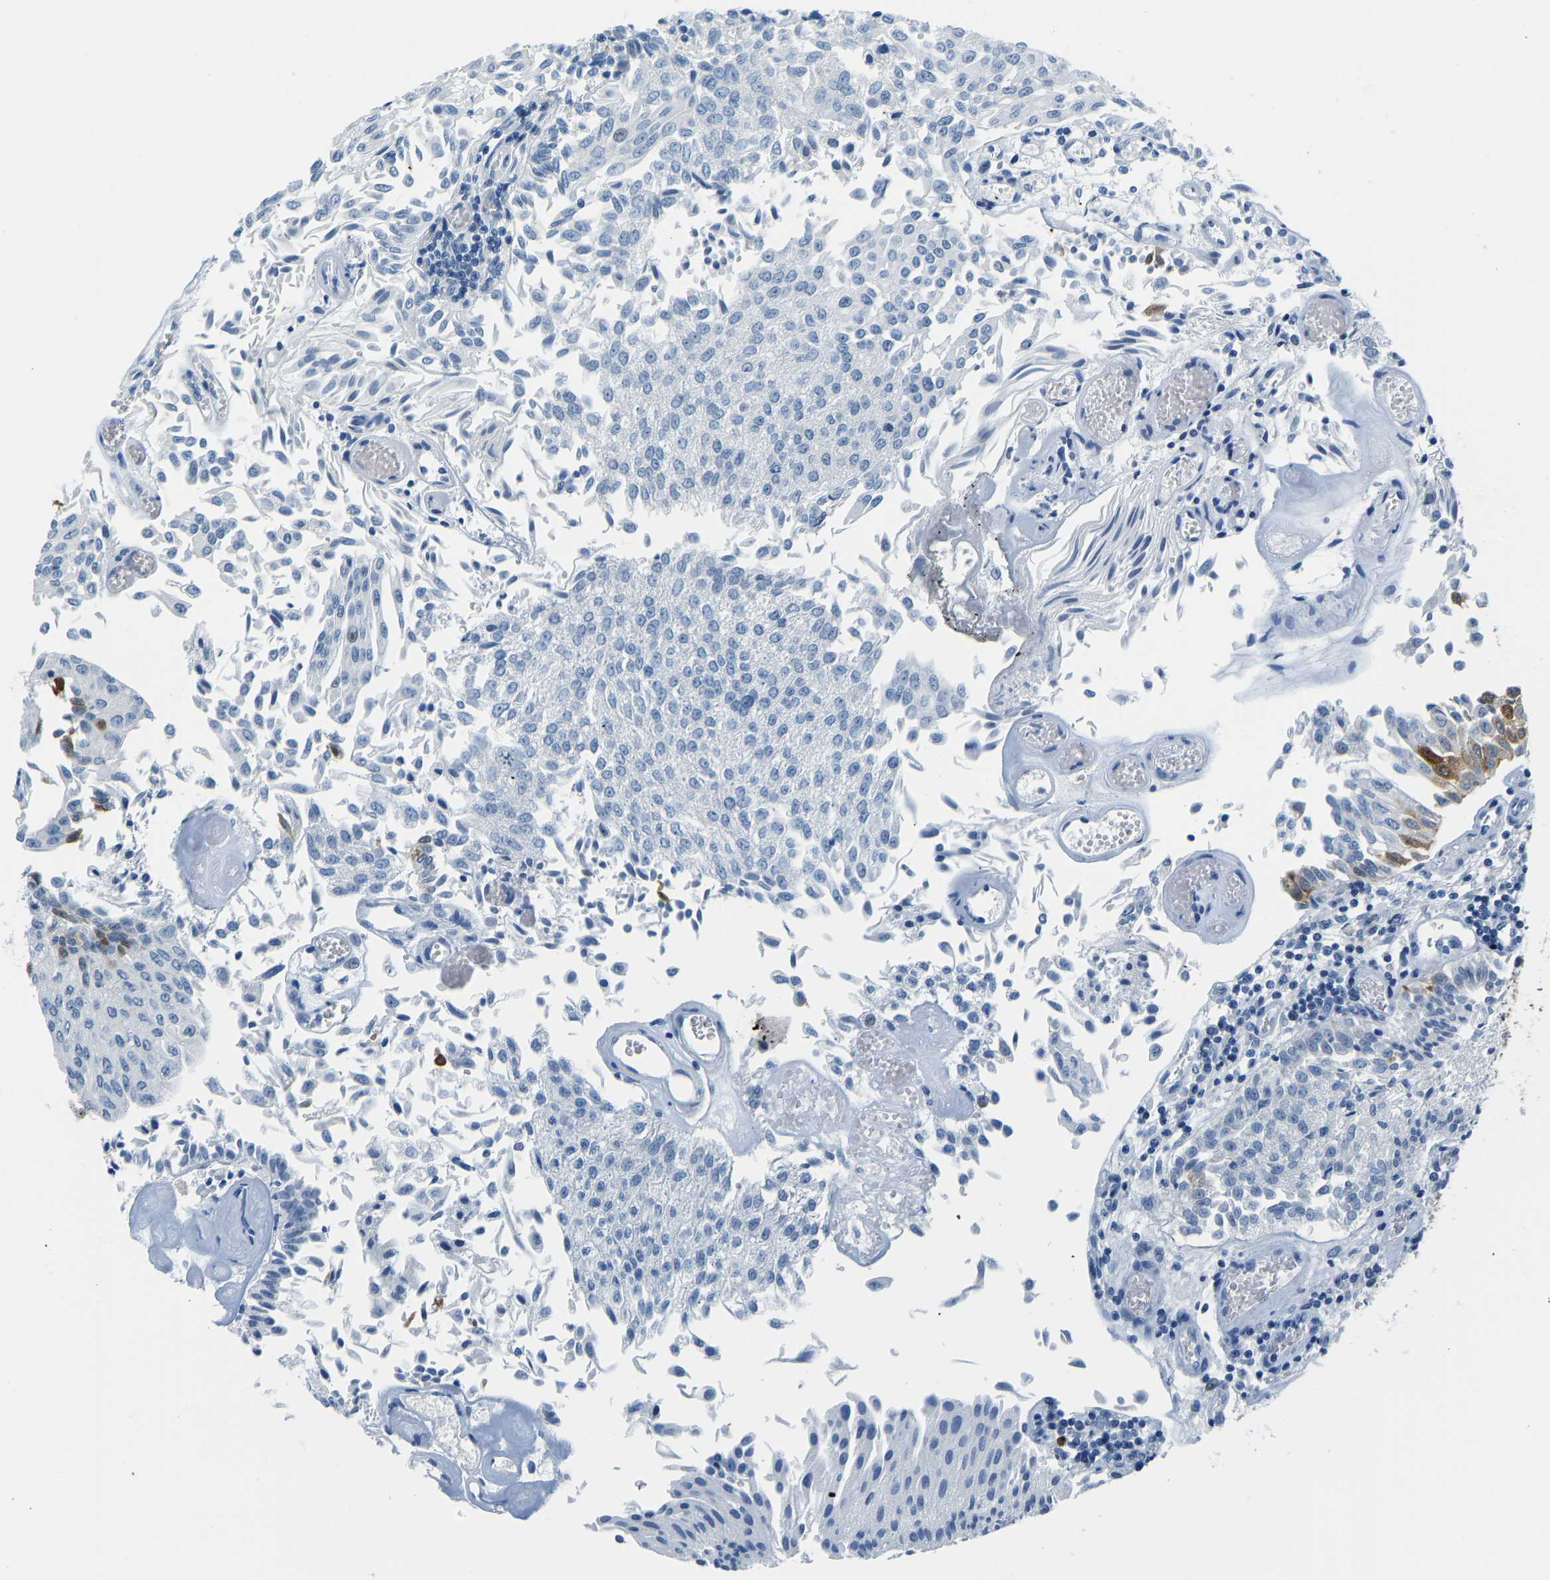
{"staining": {"intensity": "moderate", "quantity": "<25%", "location": "cytoplasmic/membranous"}, "tissue": "urothelial cancer", "cell_type": "Tumor cells", "image_type": "cancer", "snomed": [{"axis": "morphology", "description": "Urothelial carcinoma, Low grade"}, {"axis": "topography", "description": "Urinary bladder"}], "caption": "This photomicrograph exhibits immunohistochemistry (IHC) staining of human urothelial cancer, with low moderate cytoplasmic/membranous positivity in about <25% of tumor cells.", "gene": "SERPINB3", "patient": {"sex": "male", "age": 86}}